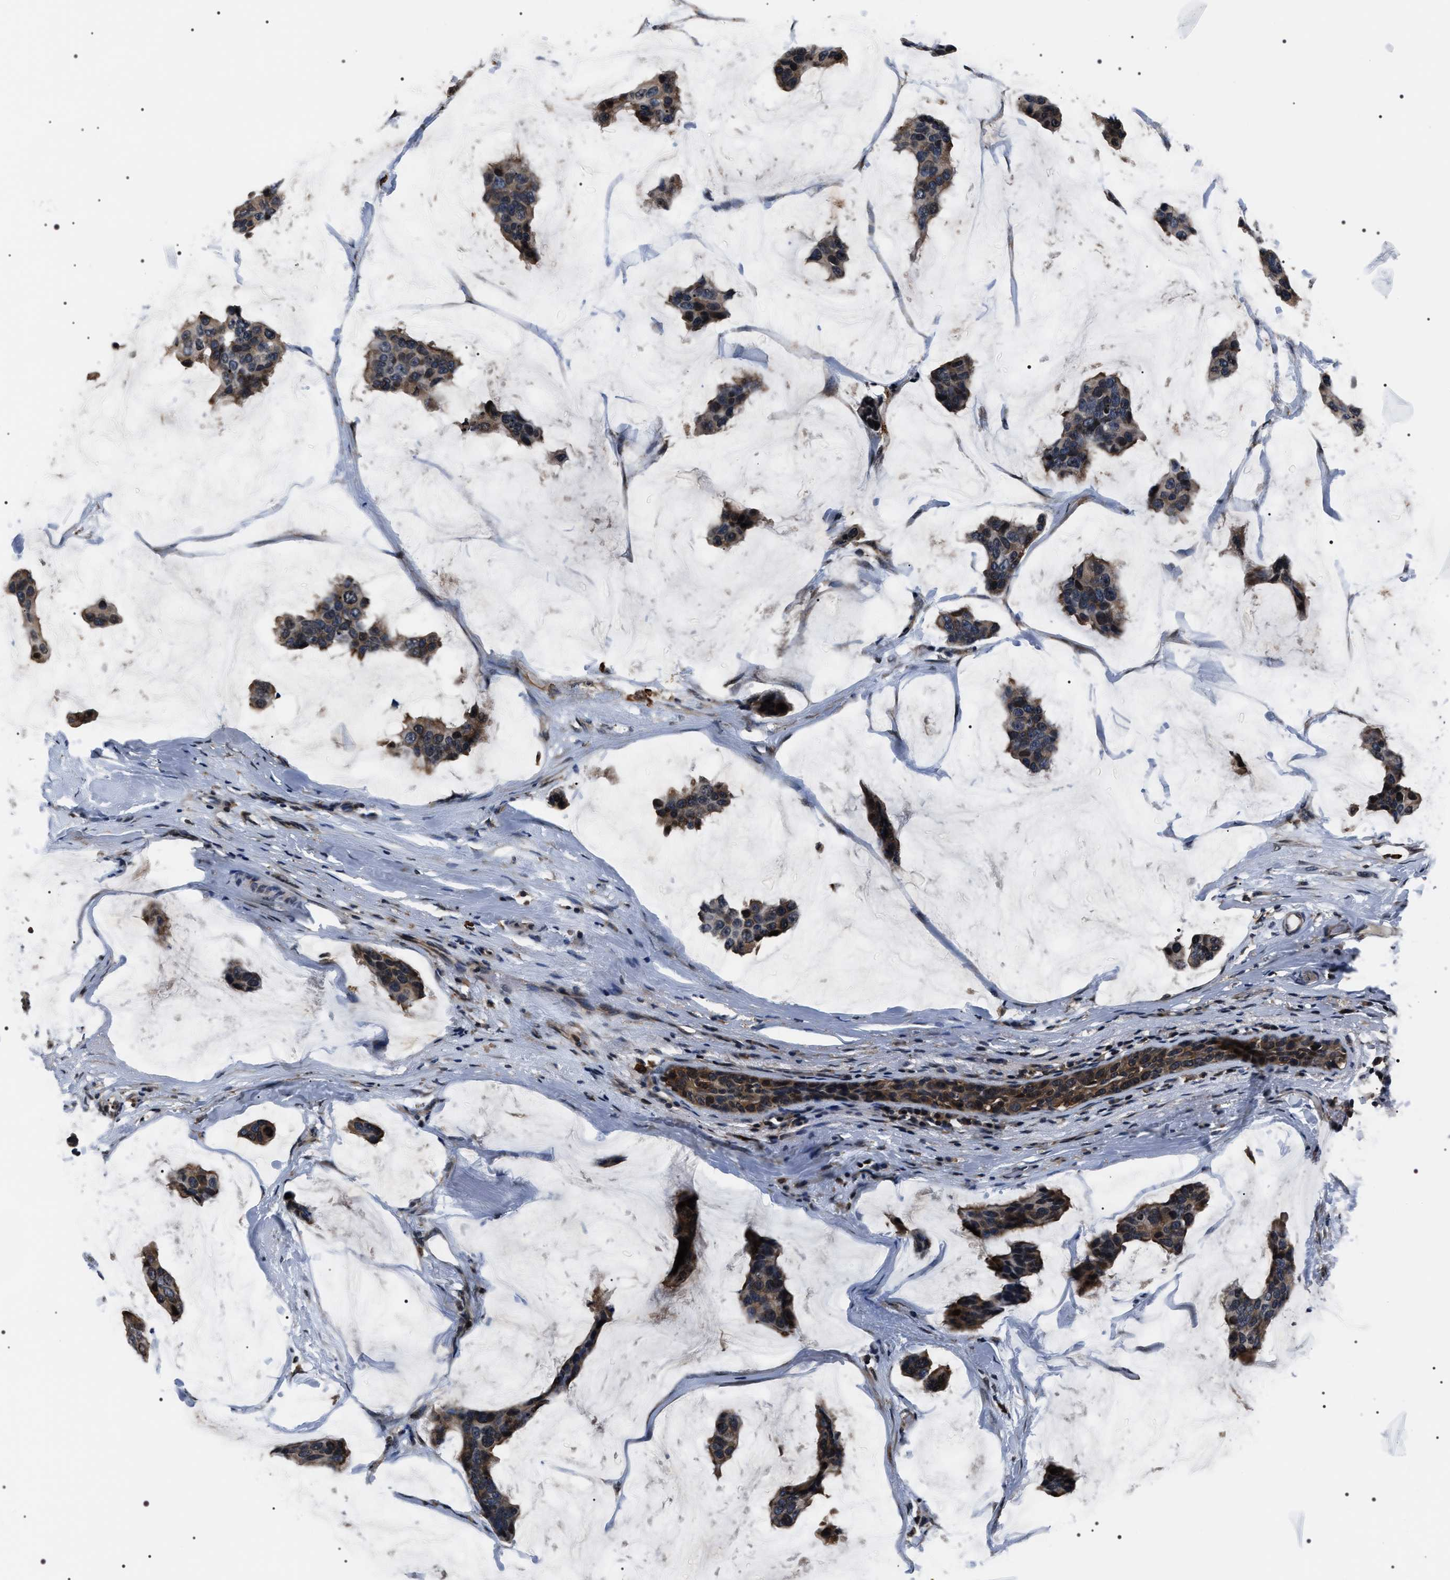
{"staining": {"intensity": "moderate", "quantity": ">75%", "location": "cytoplasmic/membranous,nuclear"}, "tissue": "breast cancer", "cell_type": "Tumor cells", "image_type": "cancer", "snomed": [{"axis": "morphology", "description": "Normal tissue, NOS"}, {"axis": "morphology", "description": "Duct carcinoma"}, {"axis": "topography", "description": "Breast"}], "caption": "Tumor cells reveal medium levels of moderate cytoplasmic/membranous and nuclear positivity in about >75% of cells in intraductal carcinoma (breast).", "gene": "SIPA1", "patient": {"sex": "female", "age": 50}}